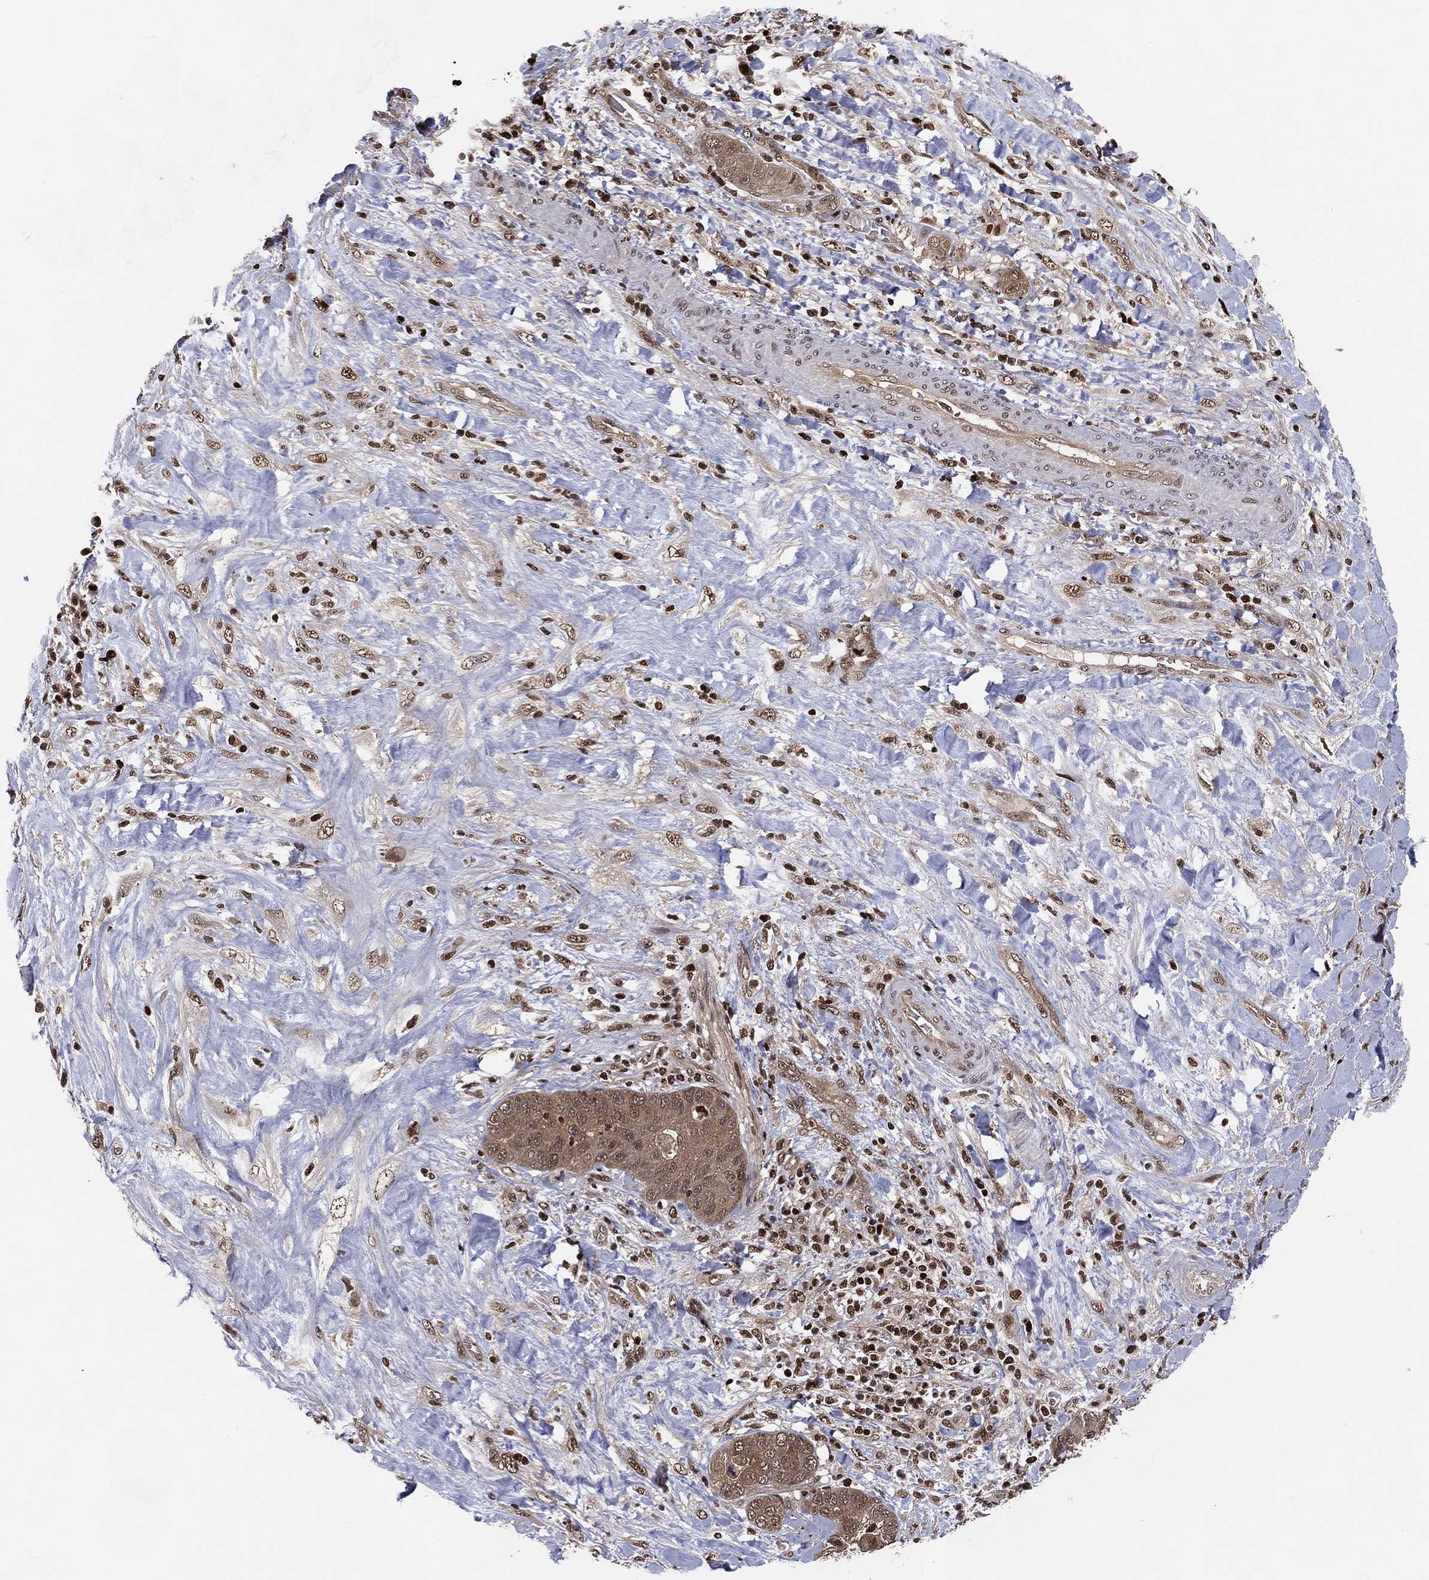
{"staining": {"intensity": "moderate", "quantity": "25%-75%", "location": "cytoplasmic/membranous,nuclear"}, "tissue": "liver cancer", "cell_type": "Tumor cells", "image_type": "cancer", "snomed": [{"axis": "morphology", "description": "Cholangiocarcinoma"}, {"axis": "topography", "description": "Liver"}], "caption": "A micrograph of human cholangiocarcinoma (liver) stained for a protein displays moderate cytoplasmic/membranous and nuclear brown staining in tumor cells. Using DAB (brown) and hematoxylin (blue) stains, captured at high magnification using brightfield microscopy.", "gene": "PSMA1", "patient": {"sex": "female", "age": 52}}